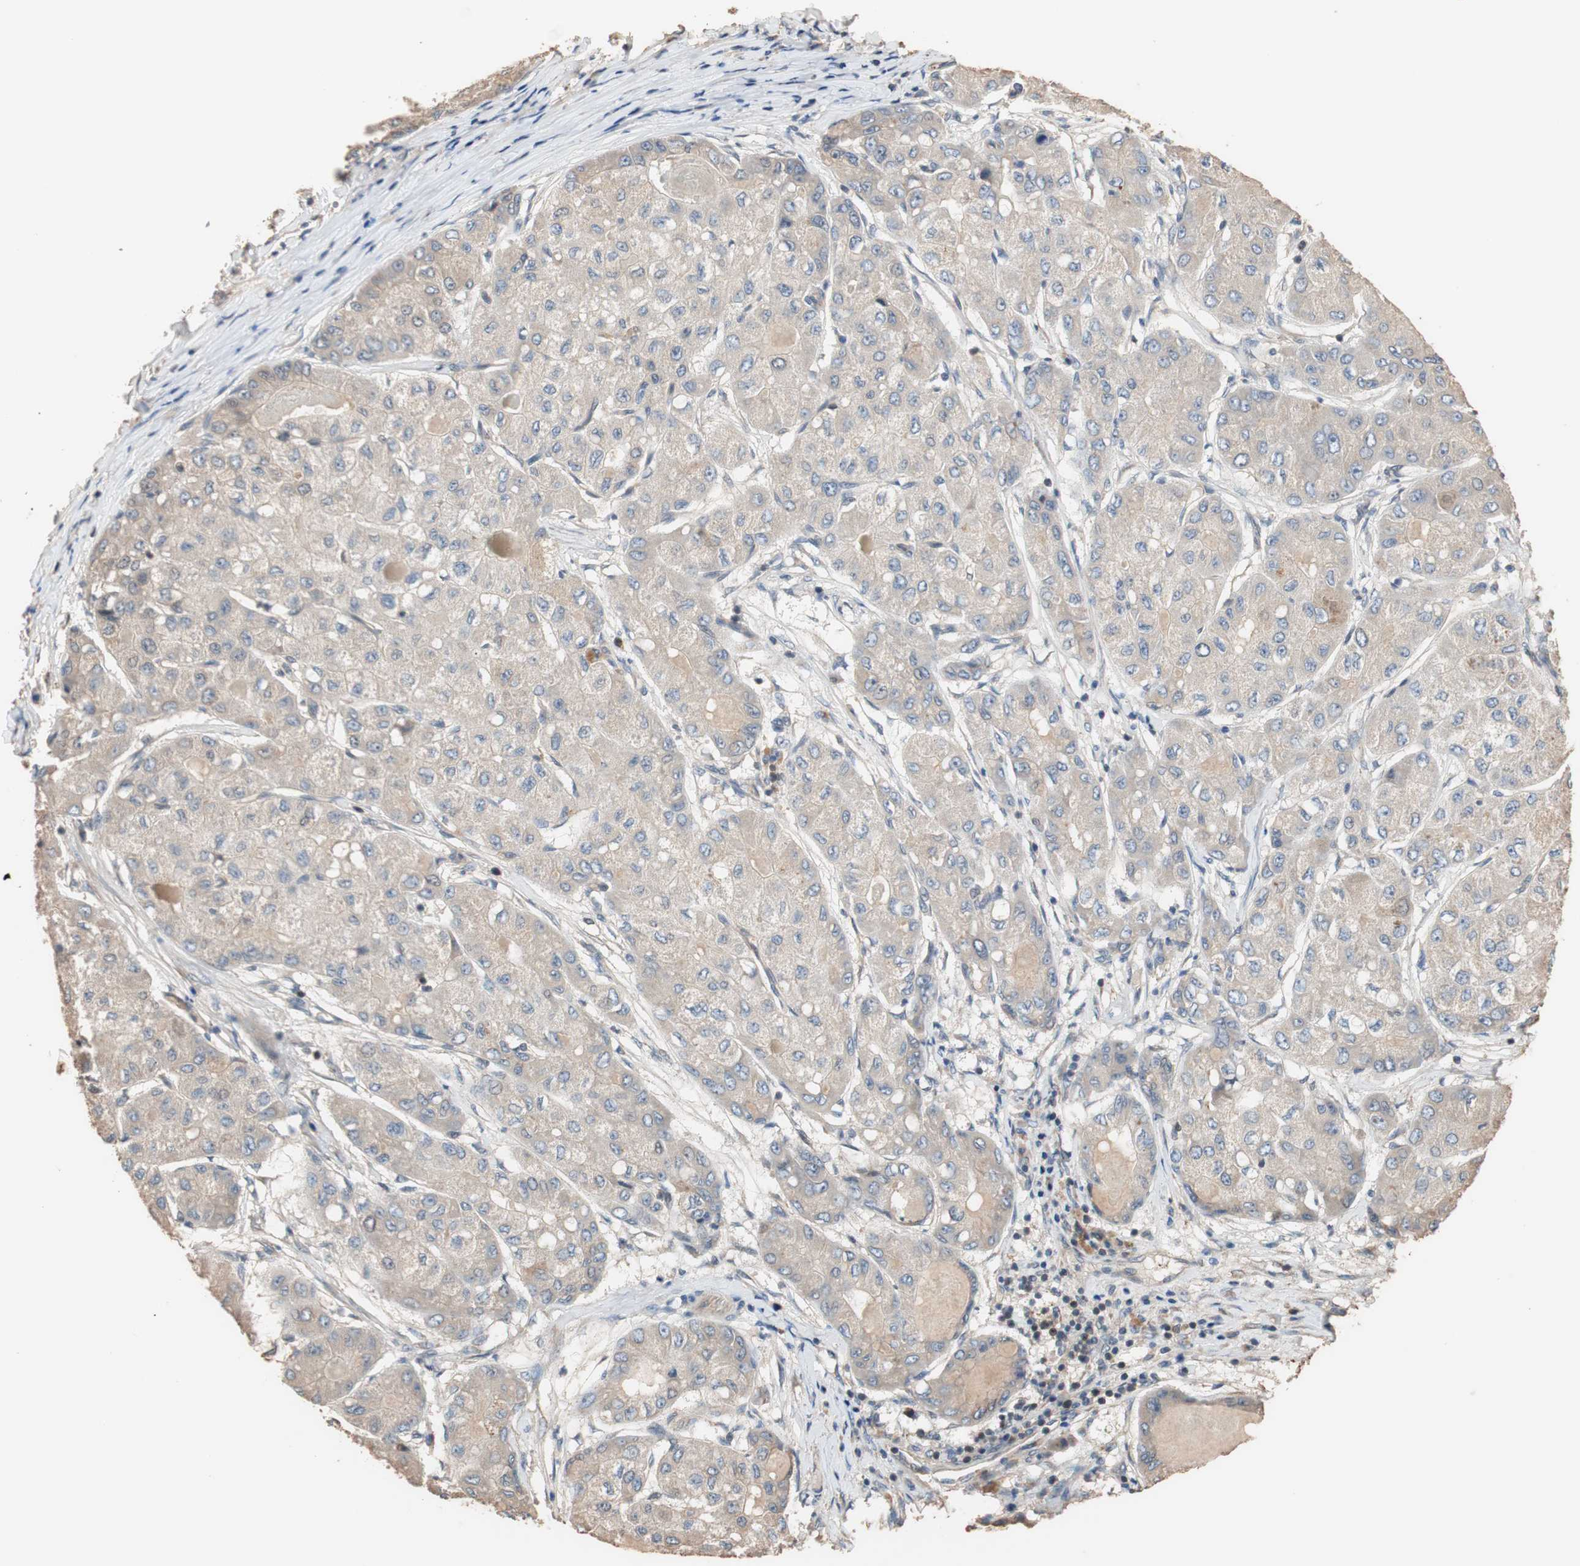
{"staining": {"intensity": "moderate", "quantity": ">75%", "location": "cytoplasmic/membranous"}, "tissue": "liver cancer", "cell_type": "Tumor cells", "image_type": "cancer", "snomed": [{"axis": "morphology", "description": "Carcinoma, Hepatocellular, NOS"}, {"axis": "topography", "description": "Liver"}], "caption": "Tumor cells show medium levels of moderate cytoplasmic/membranous positivity in about >75% of cells in human liver cancer (hepatocellular carcinoma).", "gene": "TUBB", "patient": {"sex": "male", "age": 80}}